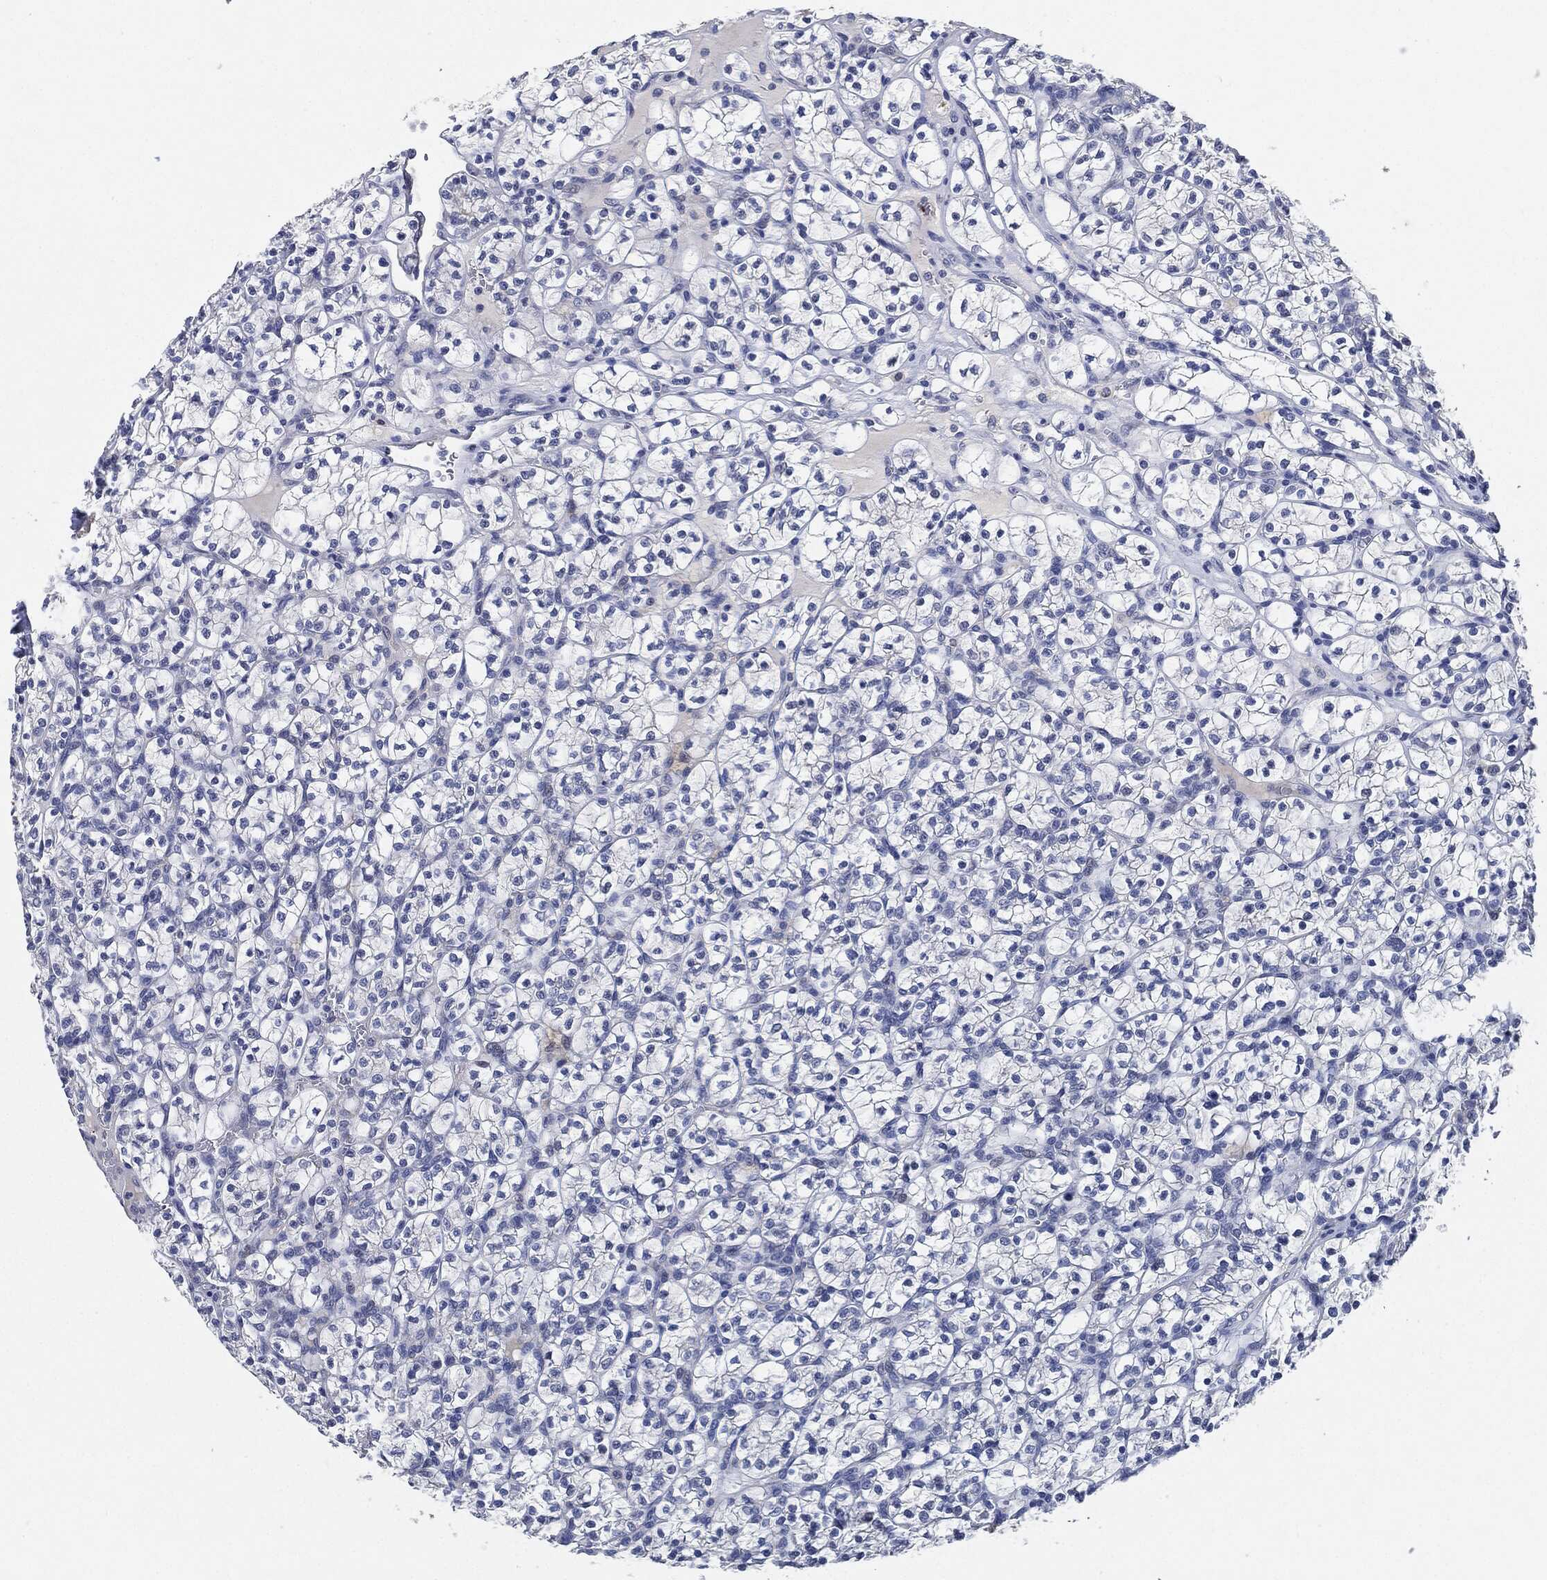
{"staining": {"intensity": "negative", "quantity": "none", "location": "none"}, "tissue": "renal cancer", "cell_type": "Tumor cells", "image_type": "cancer", "snomed": [{"axis": "morphology", "description": "Adenocarcinoma, NOS"}, {"axis": "topography", "description": "Kidney"}], "caption": "An immunohistochemistry (IHC) micrograph of adenocarcinoma (renal) is shown. There is no staining in tumor cells of adenocarcinoma (renal).", "gene": "NTRK1", "patient": {"sex": "female", "age": 89}}